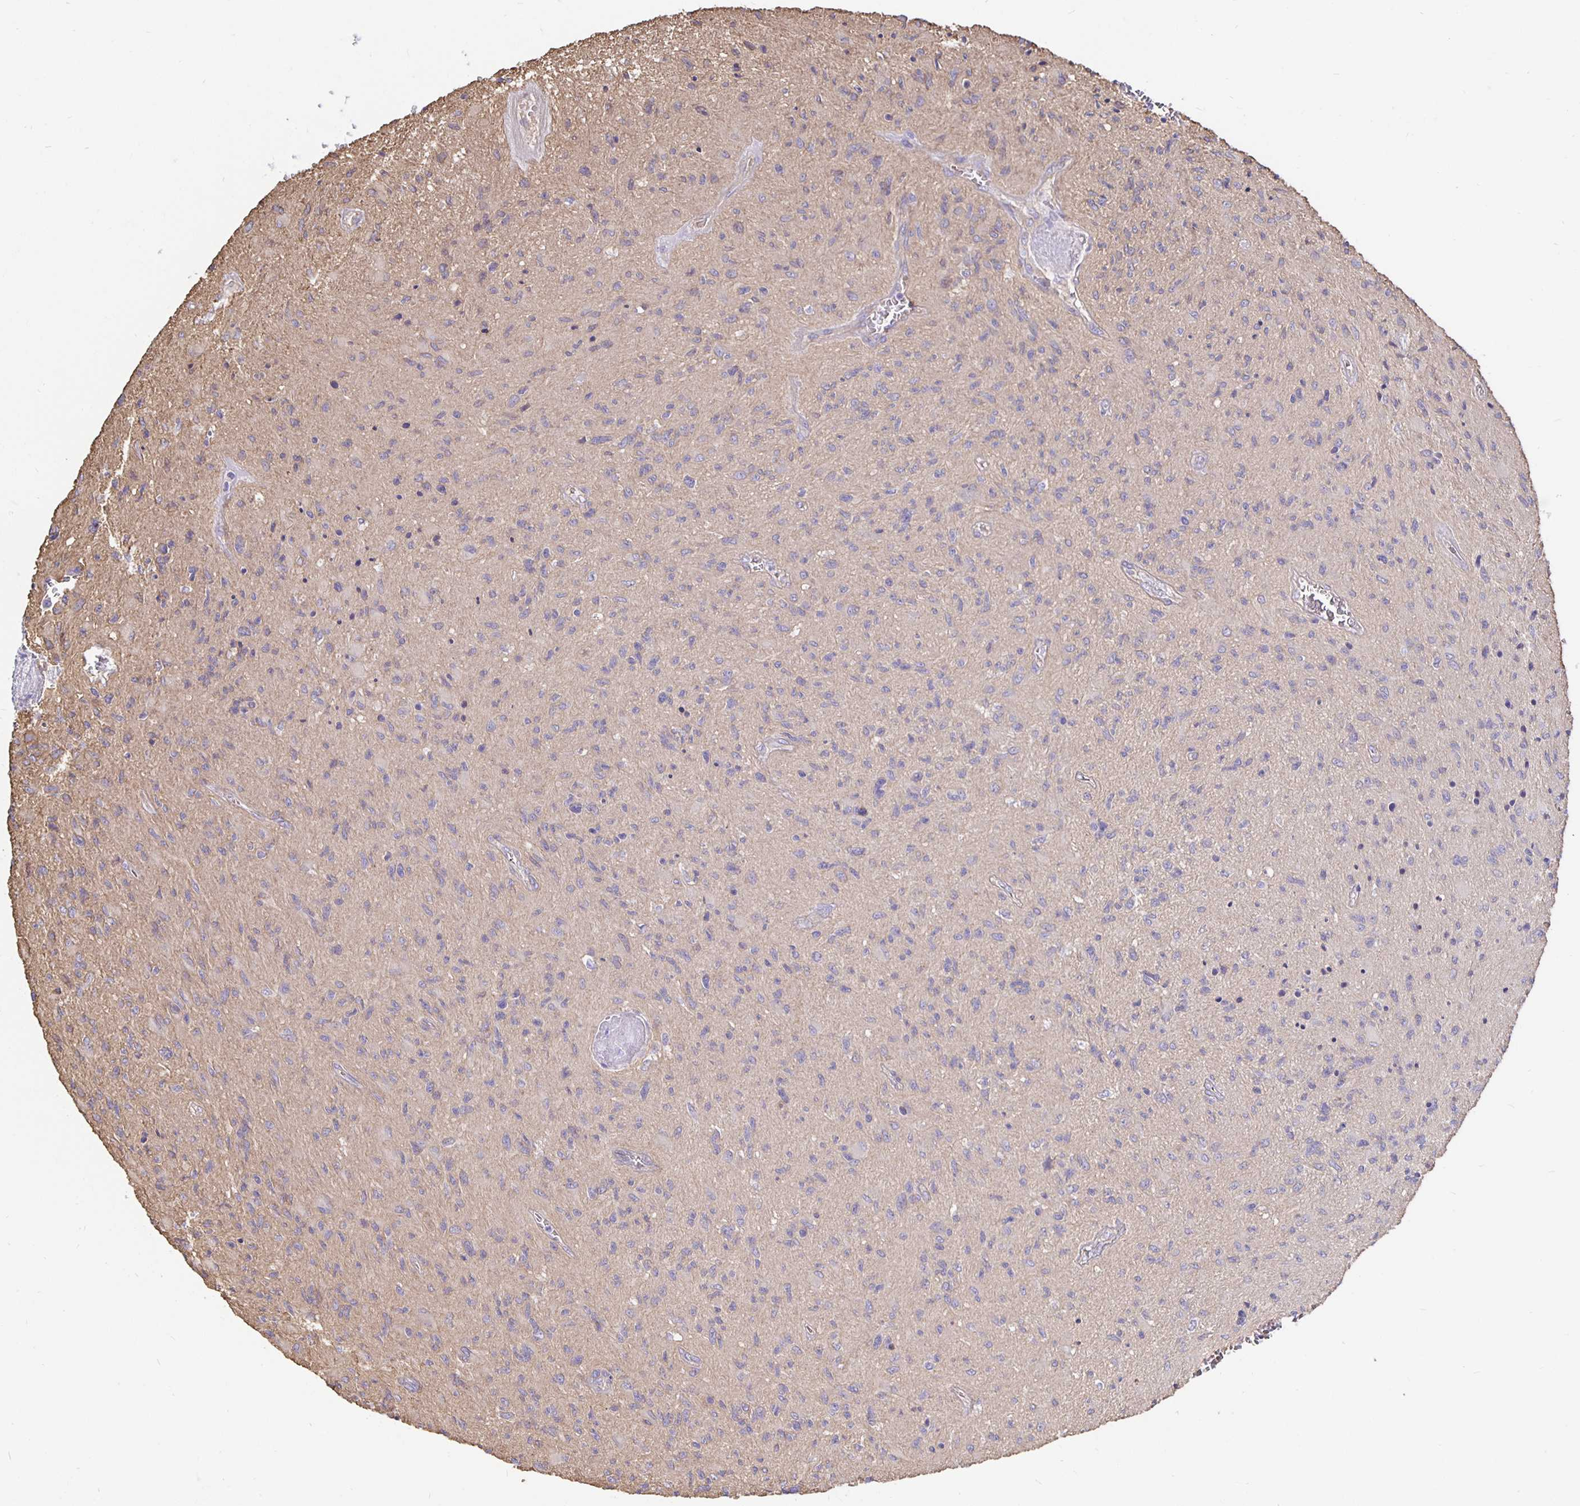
{"staining": {"intensity": "negative", "quantity": "none", "location": "none"}, "tissue": "glioma", "cell_type": "Tumor cells", "image_type": "cancer", "snomed": [{"axis": "morphology", "description": "Glioma, malignant, High grade"}, {"axis": "topography", "description": "Brain"}], "caption": "Malignant glioma (high-grade) was stained to show a protein in brown. There is no significant staining in tumor cells.", "gene": "ARHGEF39", "patient": {"sex": "male", "age": 54}}